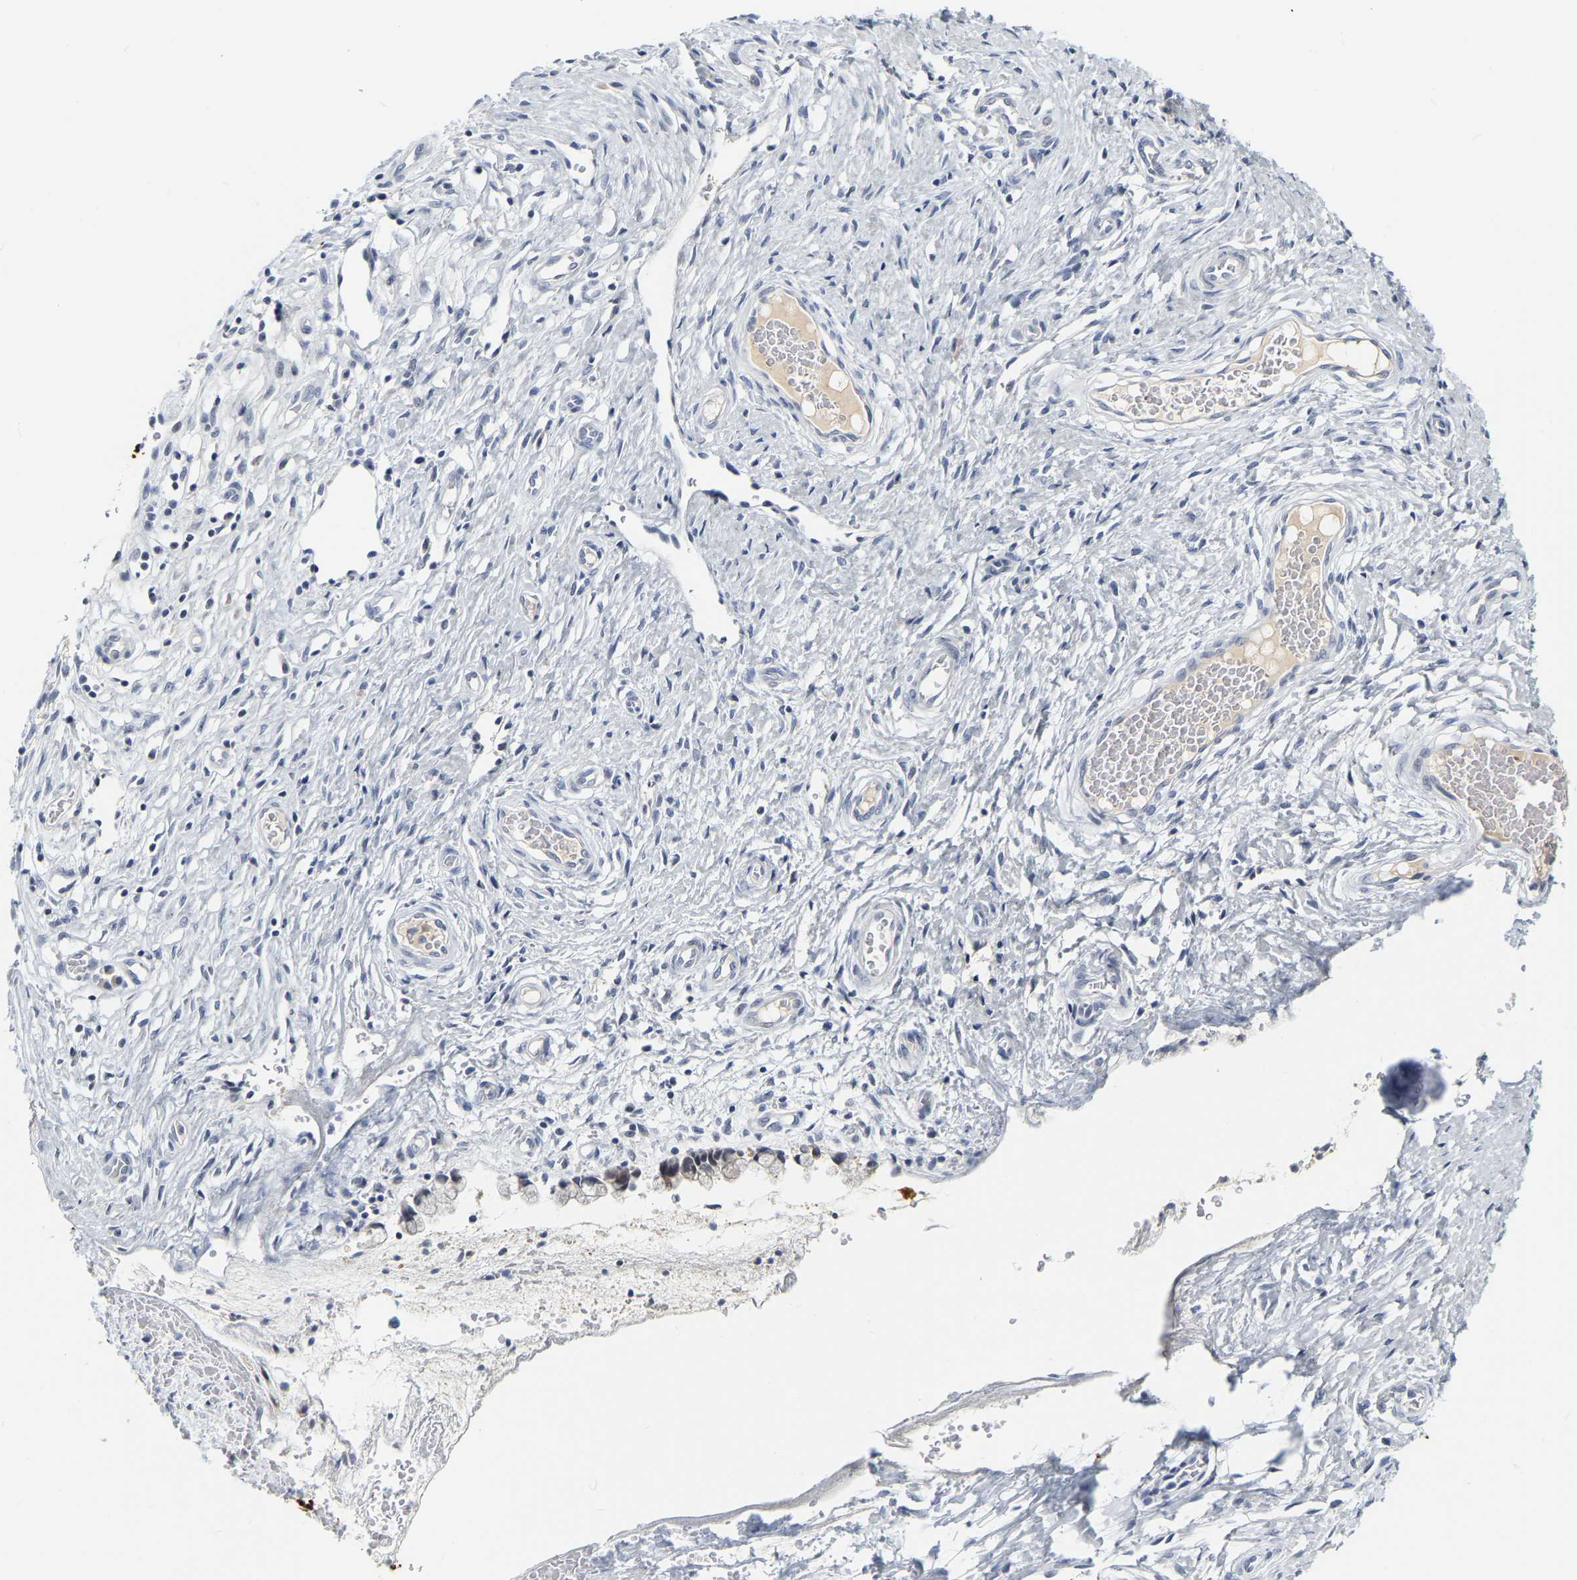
{"staining": {"intensity": "negative", "quantity": "none", "location": "none"}, "tissue": "cervix", "cell_type": "Glandular cells", "image_type": "normal", "snomed": [{"axis": "morphology", "description": "Normal tissue, NOS"}, {"axis": "topography", "description": "Cervix"}], "caption": "IHC photomicrograph of normal cervix: human cervix stained with DAB (3,3'-diaminobenzidine) displays no significant protein positivity in glandular cells. (DAB (3,3'-diaminobenzidine) immunohistochemistry (IHC), high magnification).", "gene": "KRT76", "patient": {"sex": "female", "age": 55}}